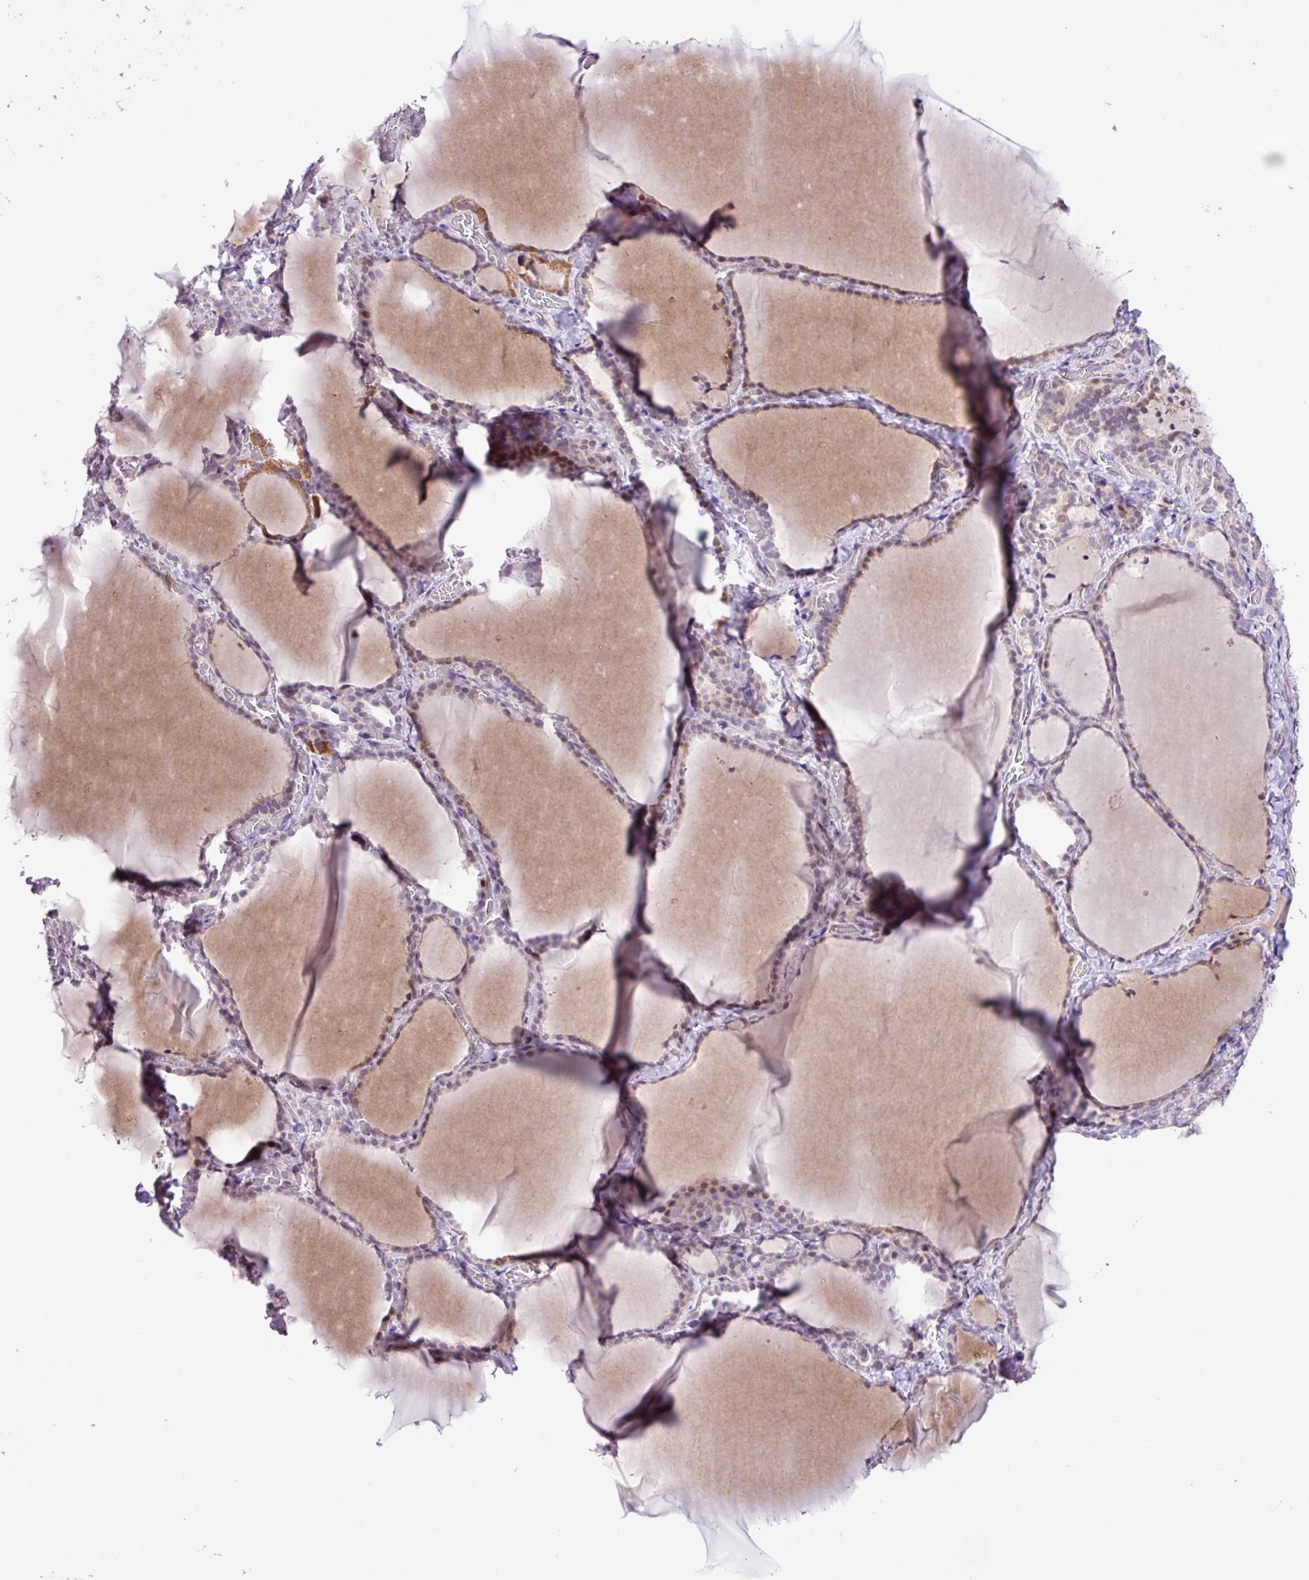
{"staining": {"intensity": "moderate", "quantity": "25%-75%", "location": "nuclear"}, "tissue": "thyroid gland", "cell_type": "Glandular cells", "image_type": "normal", "snomed": [{"axis": "morphology", "description": "Normal tissue, NOS"}, {"axis": "topography", "description": "Thyroid gland"}], "caption": "Thyroid gland stained with a brown dye displays moderate nuclear positive staining in approximately 25%-75% of glandular cells.", "gene": "ZNF354A", "patient": {"sex": "female", "age": 22}}